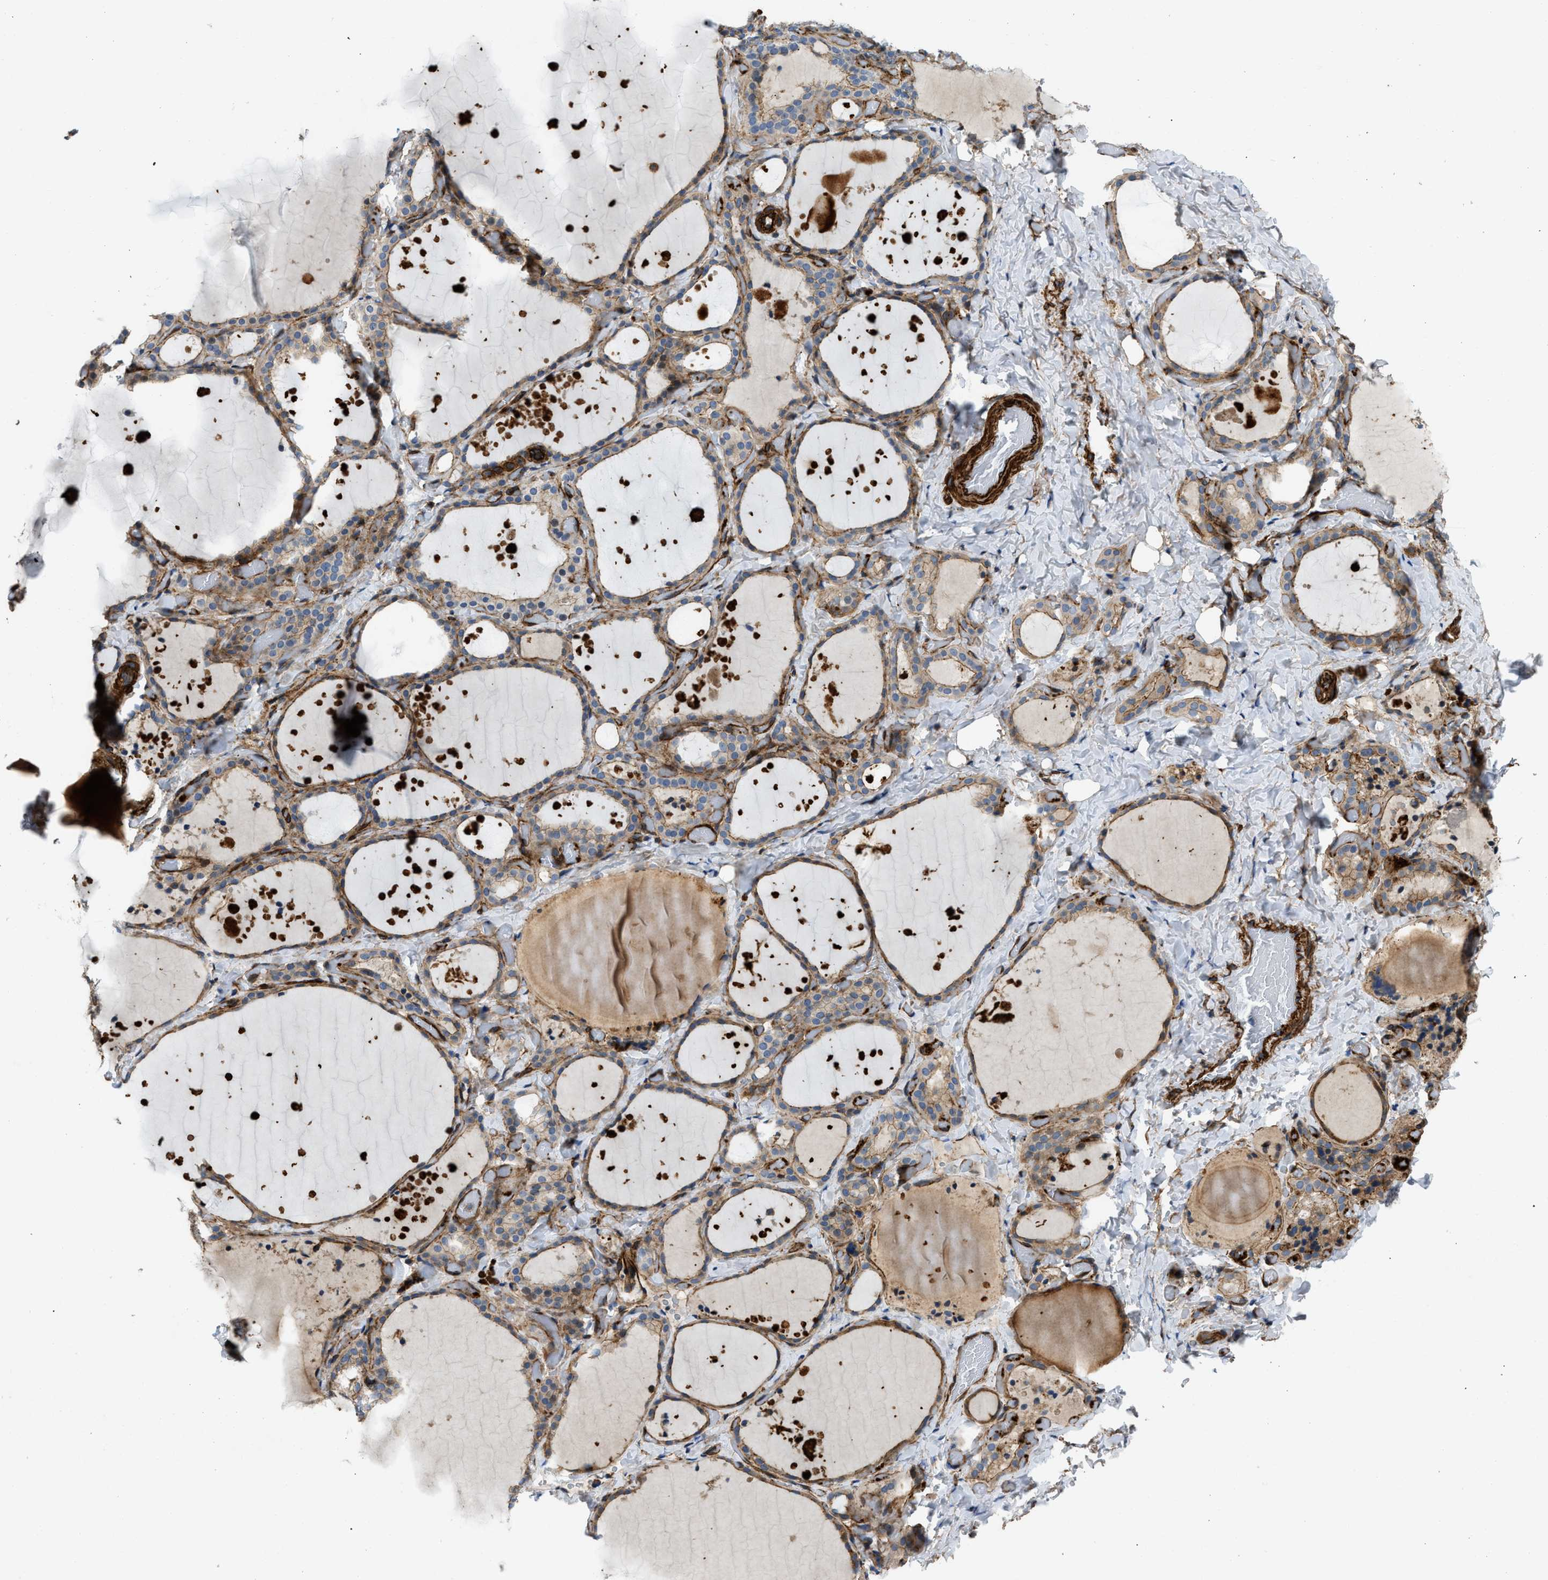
{"staining": {"intensity": "moderate", "quantity": ">75%", "location": "cytoplasmic/membranous"}, "tissue": "thyroid gland", "cell_type": "Glandular cells", "image_type": "normal", "snomed": [{"axis": "morphology", "description": "Normal tissue, NOS"}, {"axis": "topography", "description": "Thyroid gland"}], "caption": "Approximately >75% of glandular cells in benign human thyroid gland display moderate cytoplasmic/membranous protein positivity as visualized by brown immunohistochemical staining.", "gene": "NYNRIN", "patient": {"sex": "female", "age": 44}}